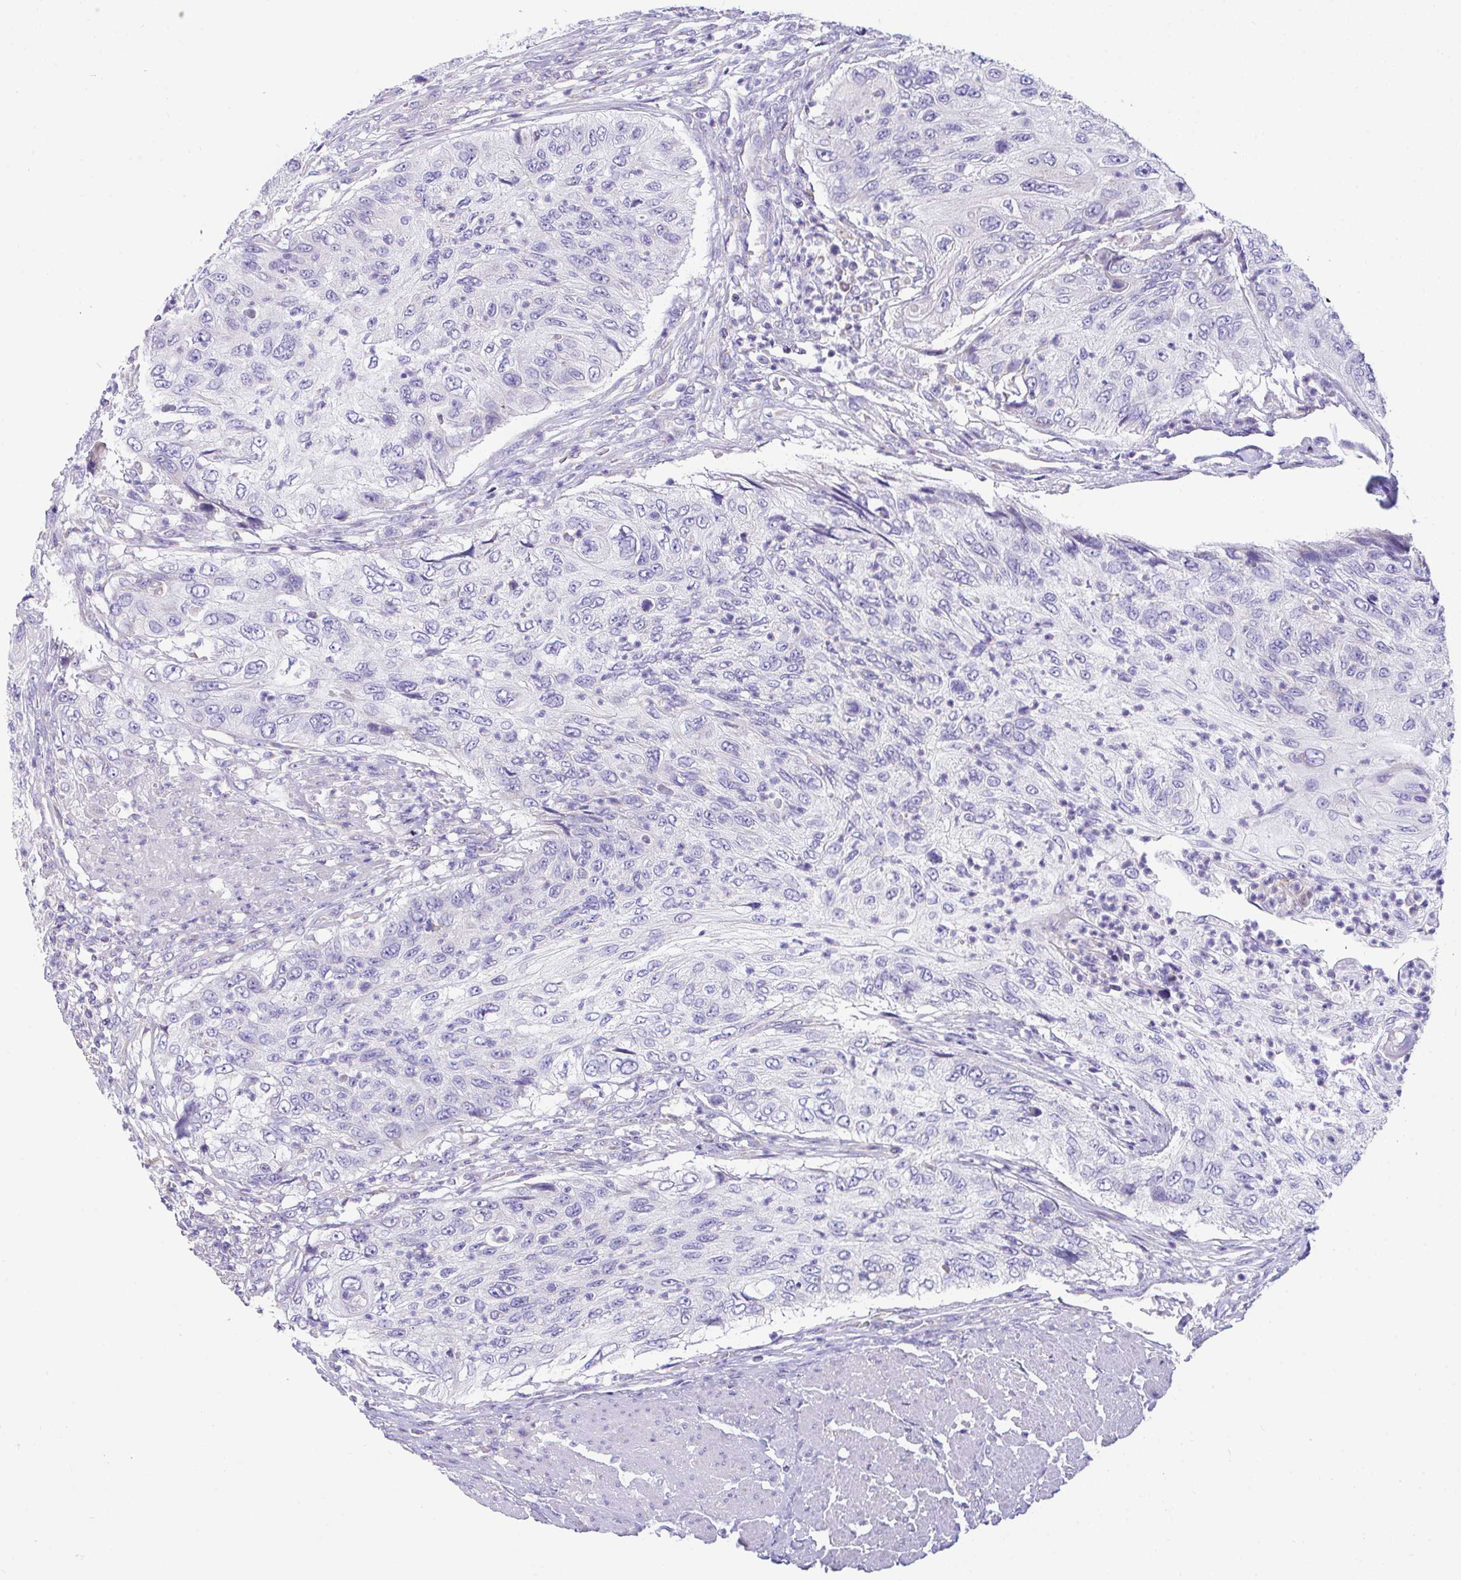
{"staining": {"intensity": "negative", "quantity": "none", "location": "none"}, "tissue": "urothelial cancer", "cell_type": "Tumor cells", "image_type": "cancer", "snomed": [{"axis": "morphology", "description": "Urothelial carcinoma, High grade"}, {"axis": "topography", "description": "Urinary bladder"}], "caption": "Immunohistochemistry of urothelial cancer displays no staining in tumor cells. The staining was performed using DAB to visualize the protein expression in brown, while the nuclei were stained in blue with hematoxylin (Magnification: 20x).", "gene": "NLRP8", "patient": {"sex": "female", "age": 60}}